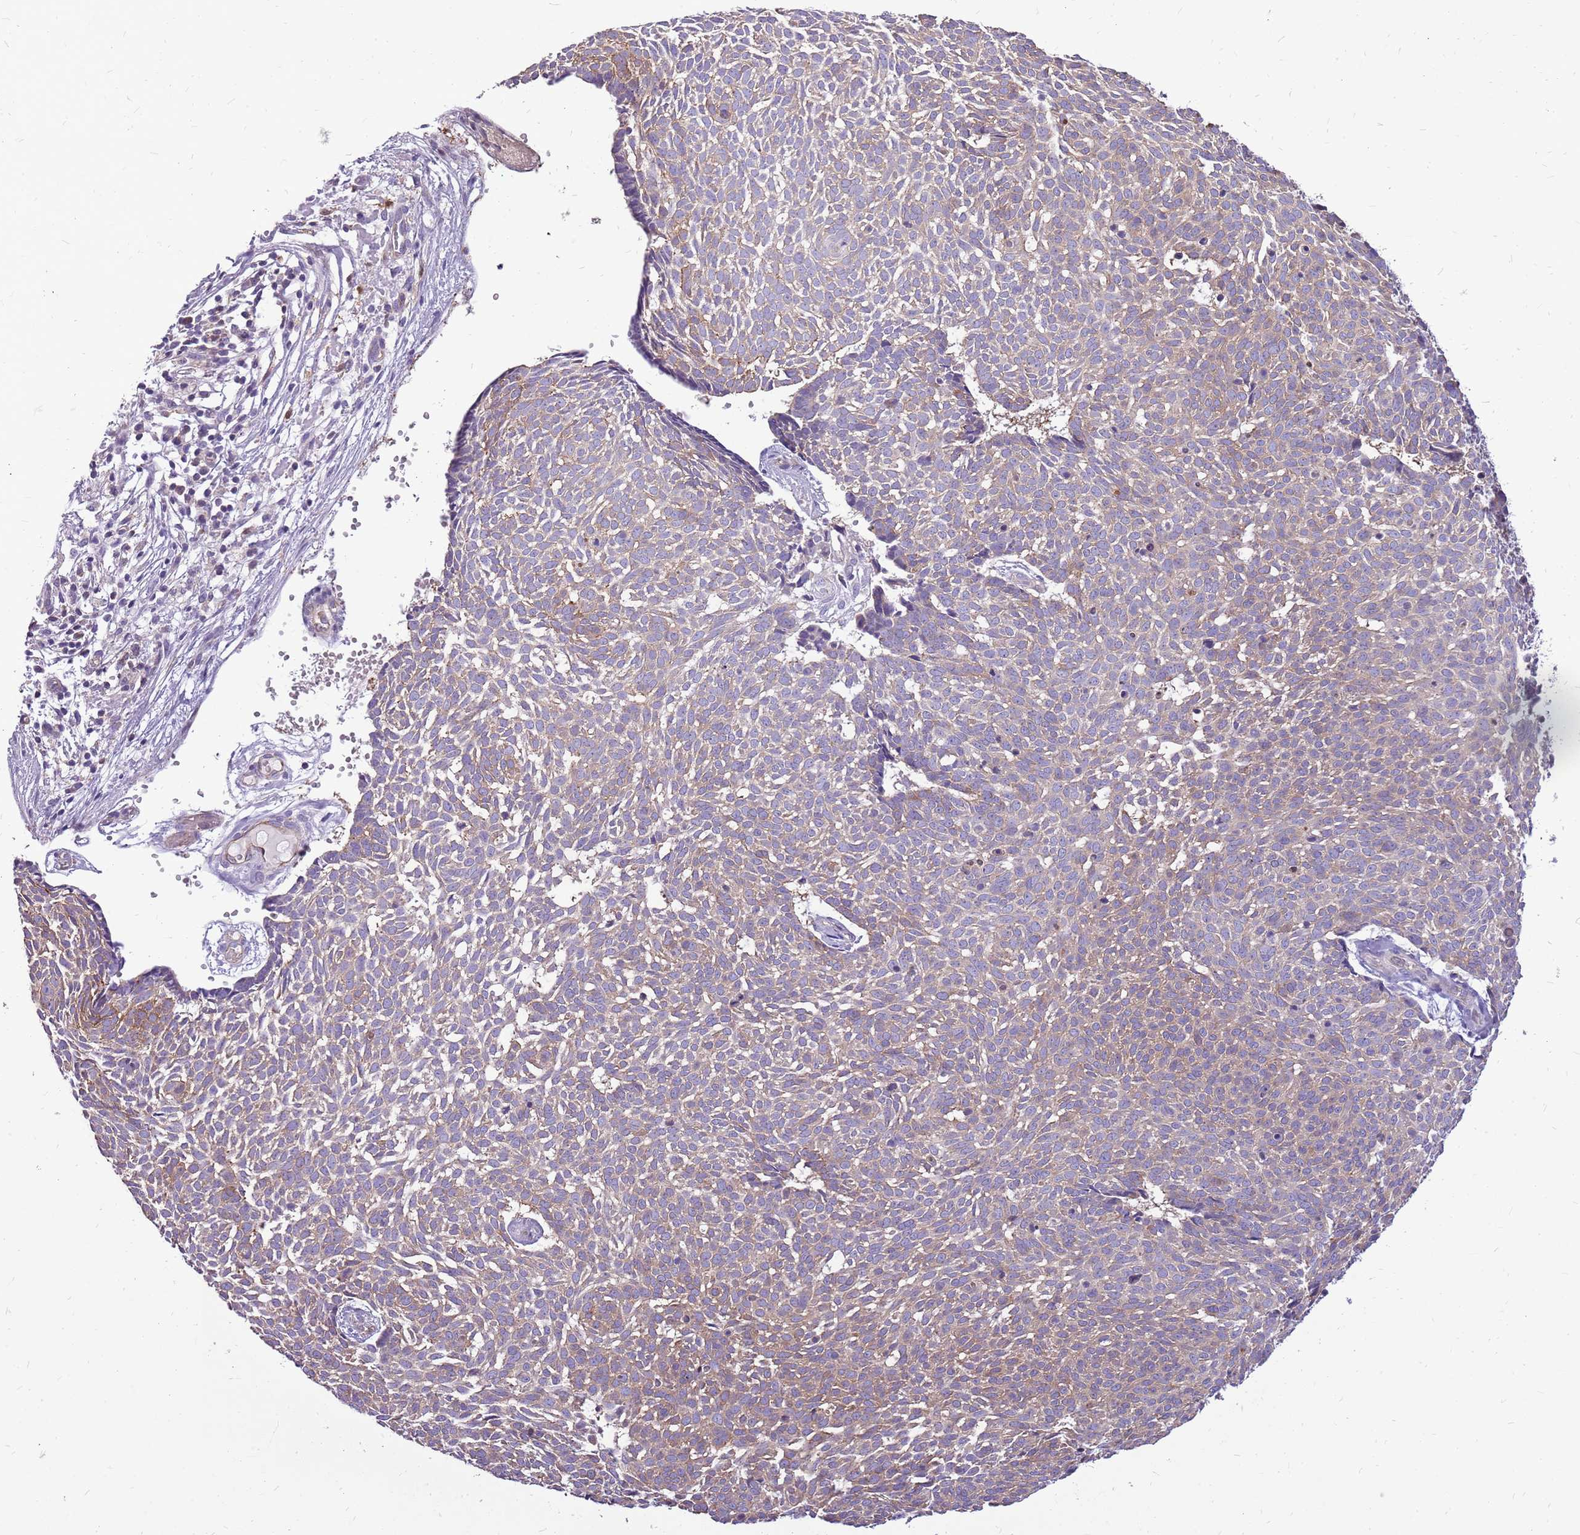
{"staining": {"intensity": "weak", "quantity": "25%-75%", "location": "cytoplasmic/membranous"}, "tissue": "skin cancer", "cell_type": "Tumor cells", "image_type": "cancer", "snomed": [{"axis": "morphology", "description": "Basal cell carcinoma"}, {"axis": "topography", "description": "Skin"}], "caption": "Immunohistochemical staining of skin basal cell carcinoma exhibits low levels of weak cytoplasmic/membranous staining in about 25%-75% of tumor cells. (brown staining indicates protein expression, while blue staining denotes nuclei).", "gene": "WDR90", "patient": {"sex": "male", "age": 61}}